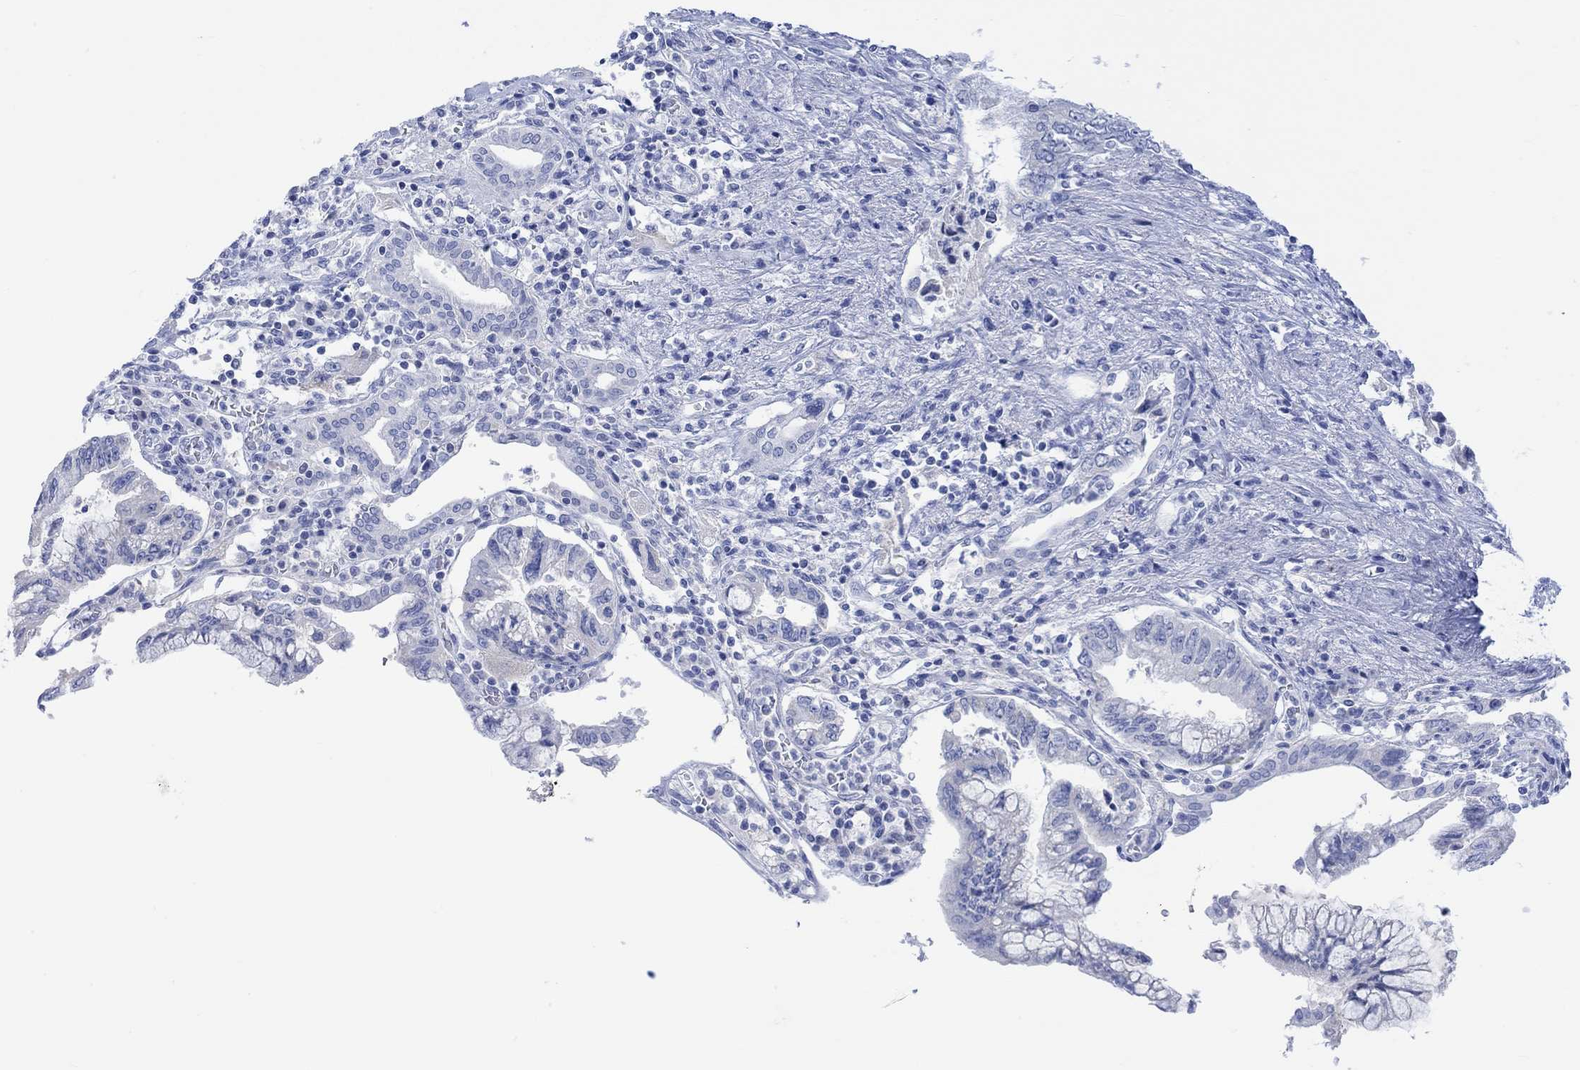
{"staining": {"intensity": "negative", "quantity": "none", "location": "none"}, "tissue": "pancreatic cancer", "cell_type": "Tumor cells", "image_type": "cancer", "snomed": [{"axis": "morphology", "description": "Adenocarcinoma, NOS"}, {"axis": "topography", "description": "Pancreas"}], "caption": "Protein analysis of adenocarcinoma (pancreatic) reveals no significant expression in tumor cells. (Immunohistochemistry (ihc), brightfield microscopy, high magnification).", "gene": "CALCA", "patient": {"sex": "female", "age": 73}}